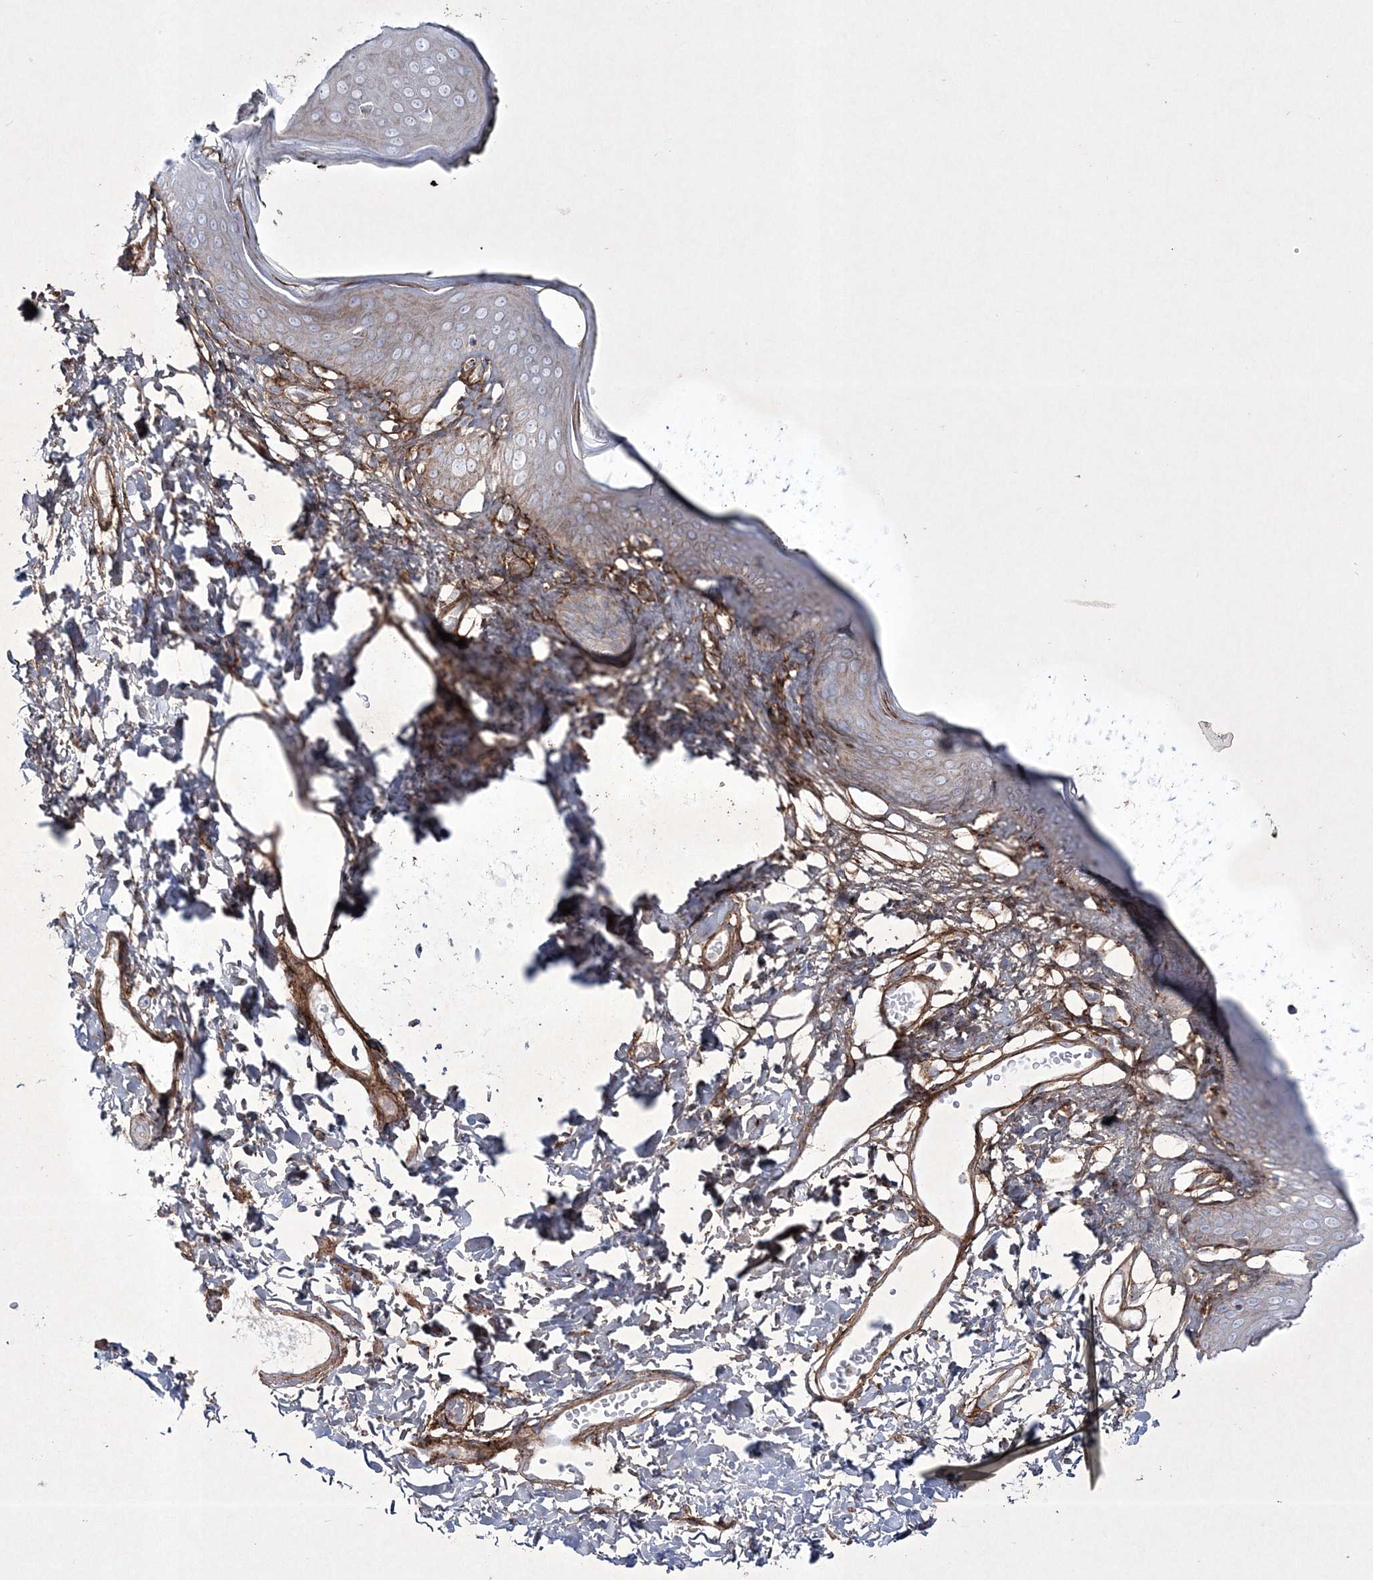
{"staining": {"intensity": "moderate", "quantity": "<25%", "location": "cytoplasmic/membranous"}, "tissue": "skin", "cell_type": "Epidermal cells", "image_type": "normal", "snomed": [{"axis": "morphology", "description": "Normal tissue, NOS"}, {"axis": "morphology", "description": "Inflammation, NOS"}, {"axis": "topography", "description": "Vulva"}], "caption": "Unremarkable skin was stained to show a protein in brown. There is low levels of moderate cytoplasmic/membranous positivity in approximately <25% of epidermal cells.", "gene": "RICTOR", "patient": {"sex": "female", "age": 84}}